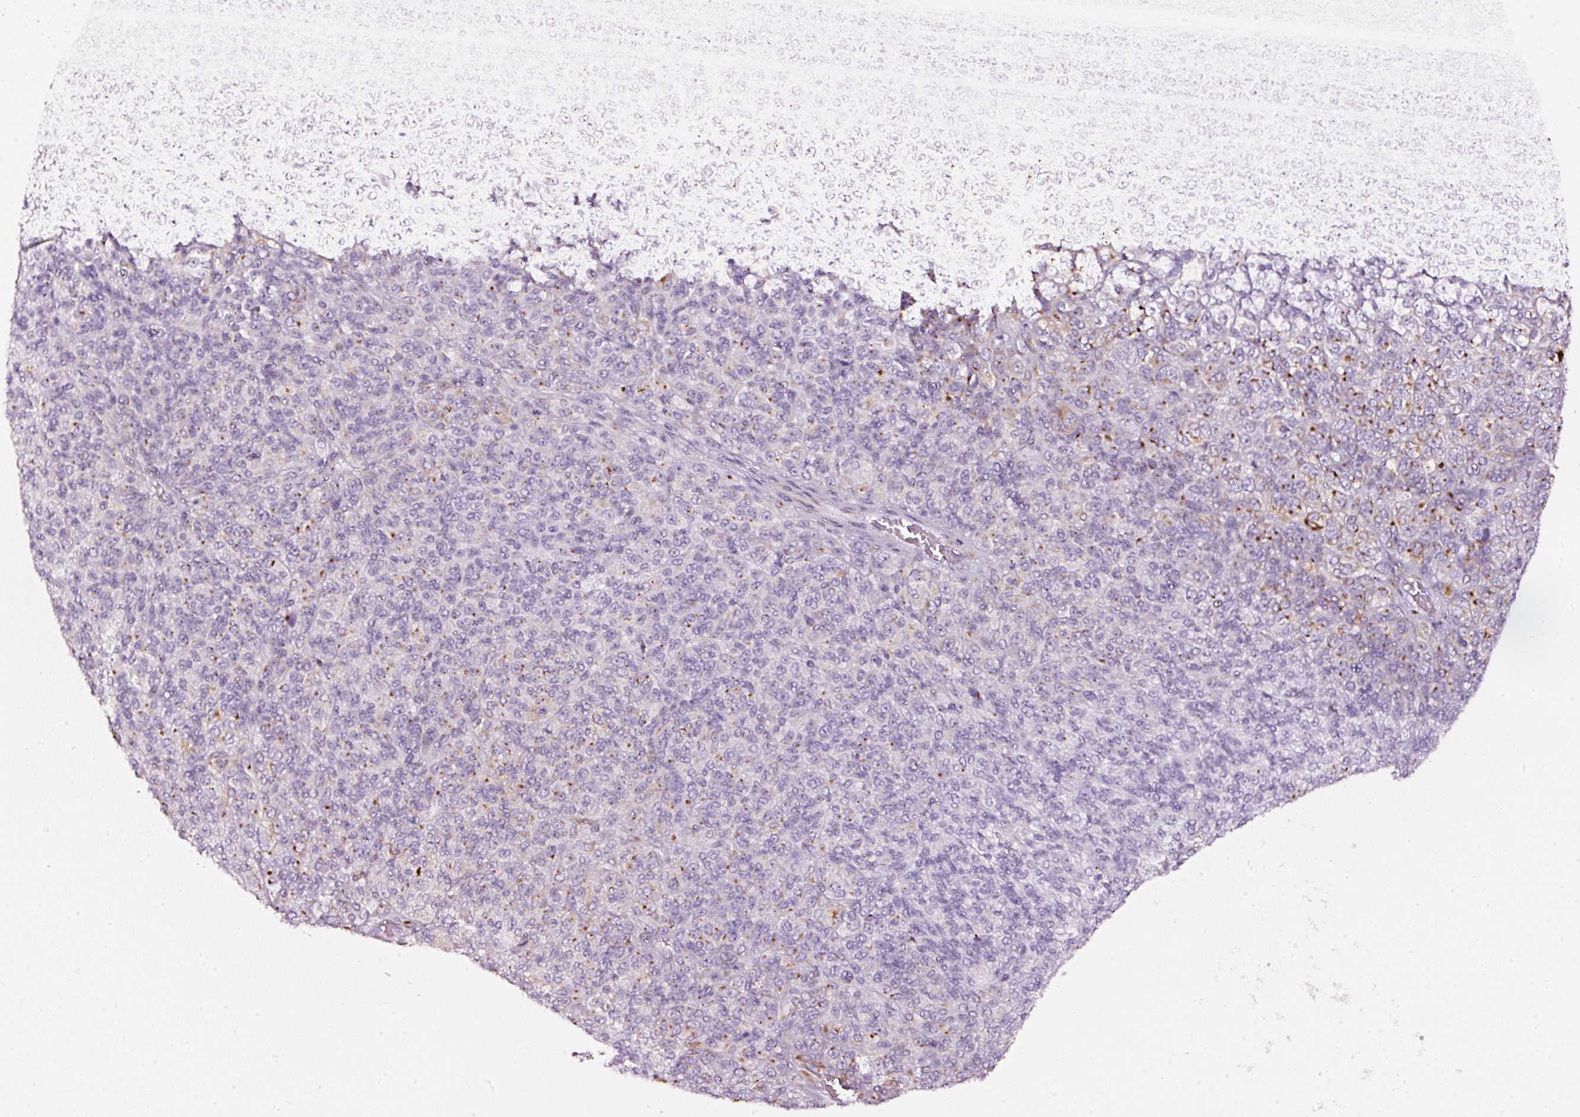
{"staining": {"intensity": "moderate", "quantity": "<25%", "location": "cytoplasmic/membranous"}, "tissue": "melanoma", "cell_type": "Tumor cells", "image_type": "cancer", "snomed": [{"axis": "morphology", "description": "Malignant melanoma, Metastatic site"}, {"axis": "topography", "description": "Brain"}], "caption": "Brown immunohistochemical staining in malignant melanoma (metastatic site) reveals moderate cytoplasmic/membranous expression in approximately <25% of tumor cells.", "gene": "SDF4", "patient": {"sex": "female", "age": 56}}